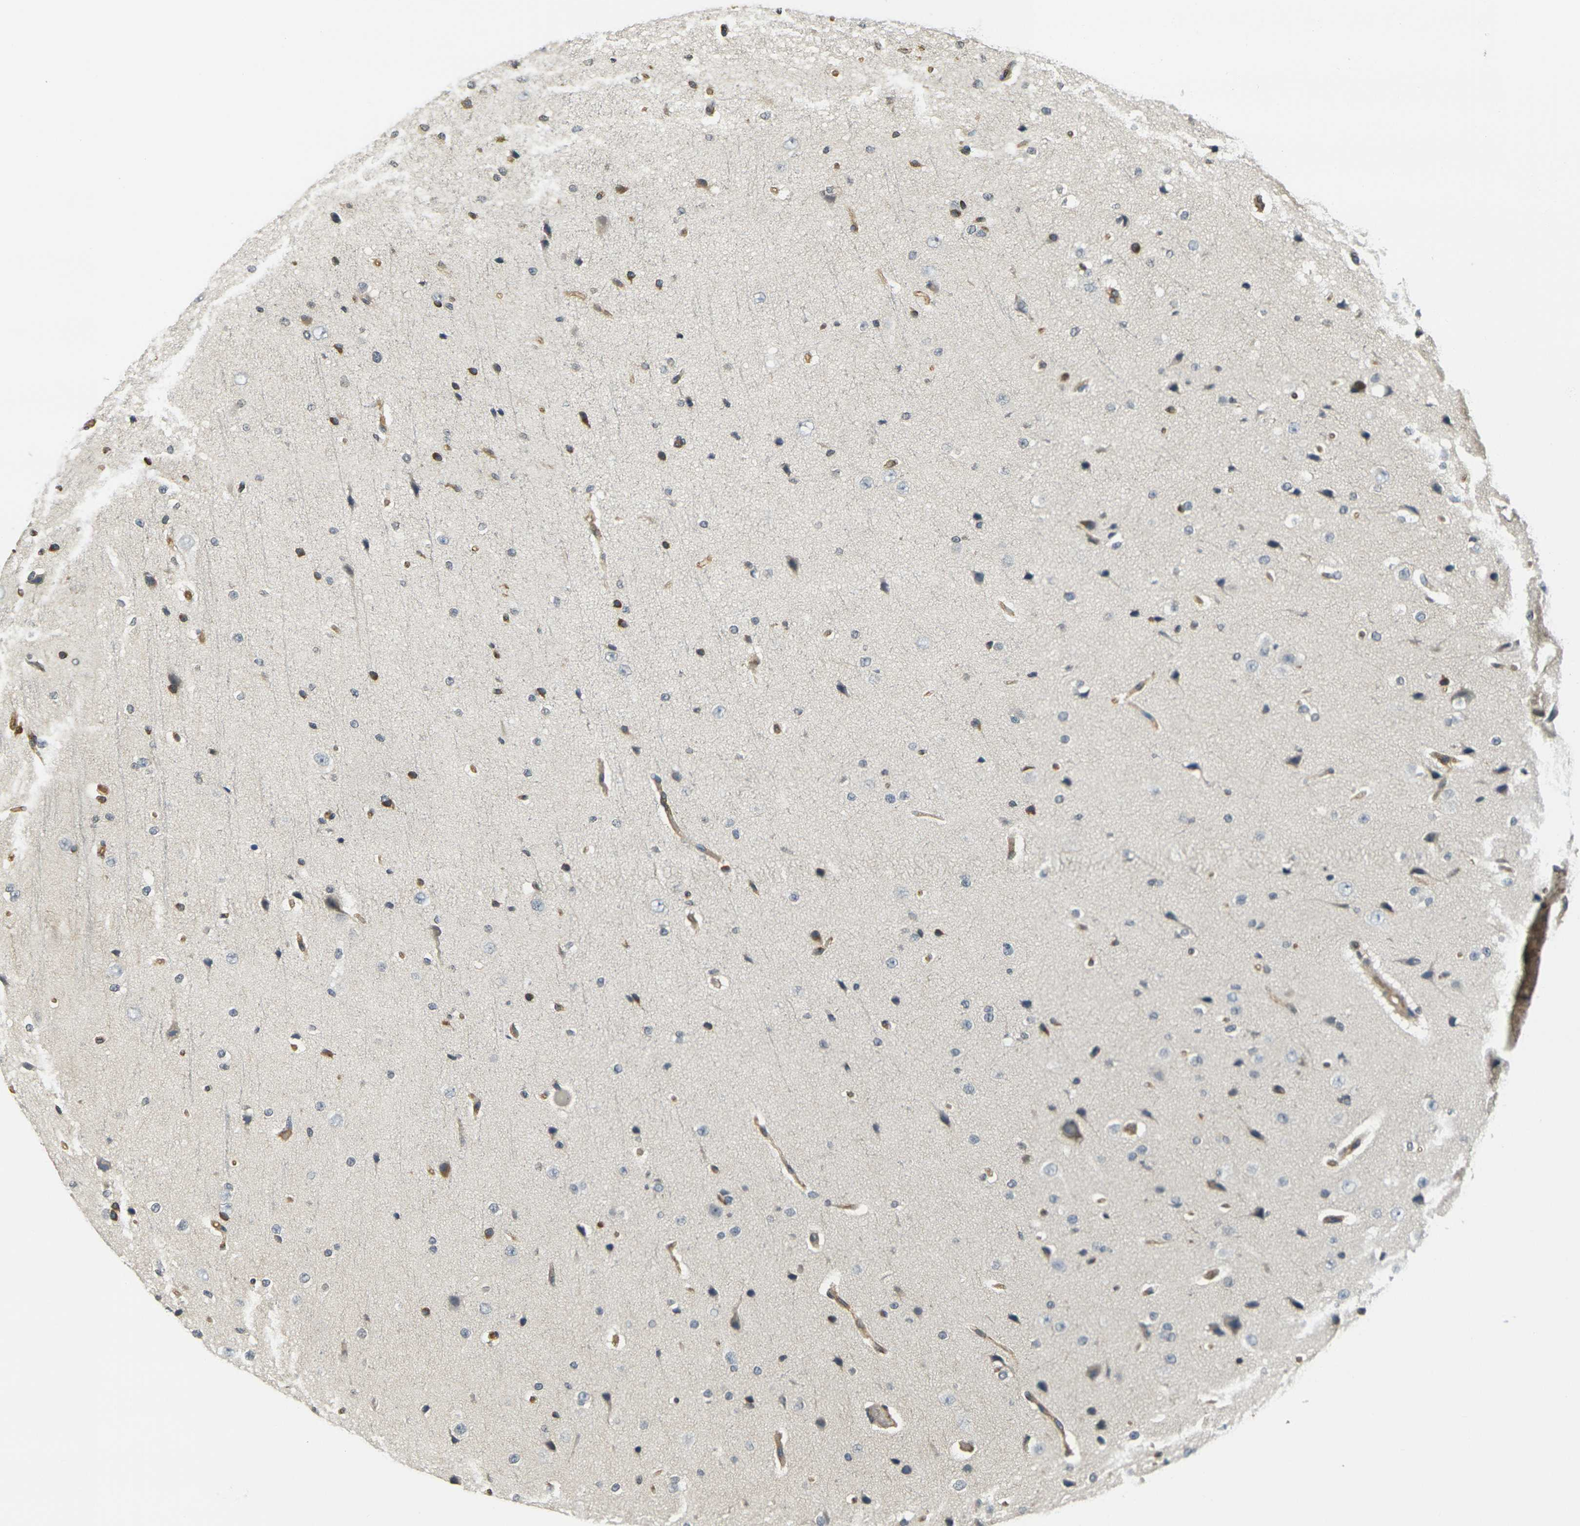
{"staining": {"intensity": "weak", "quantity": ">75%", "location": "cytoplasmic/membranous"}, "tissue": "cerebral cortex", "cell_type": "Endothelial cells", "image_type": "normal", "snomed": [{"axis": "morphology", "description": "Normal tissue, NOS"}, {"axis": "morphology", "description": "Developmental malformation"}, {"axis": "topography", "description": "Cerebral cortex"}], "caption": "An image of cerebral cortex stained for a protein shows weak cytoplasmic/membranous brown staining in endothelial cells.", "gene": "CAST", "patient": {"sex": "female", "age": 30}}